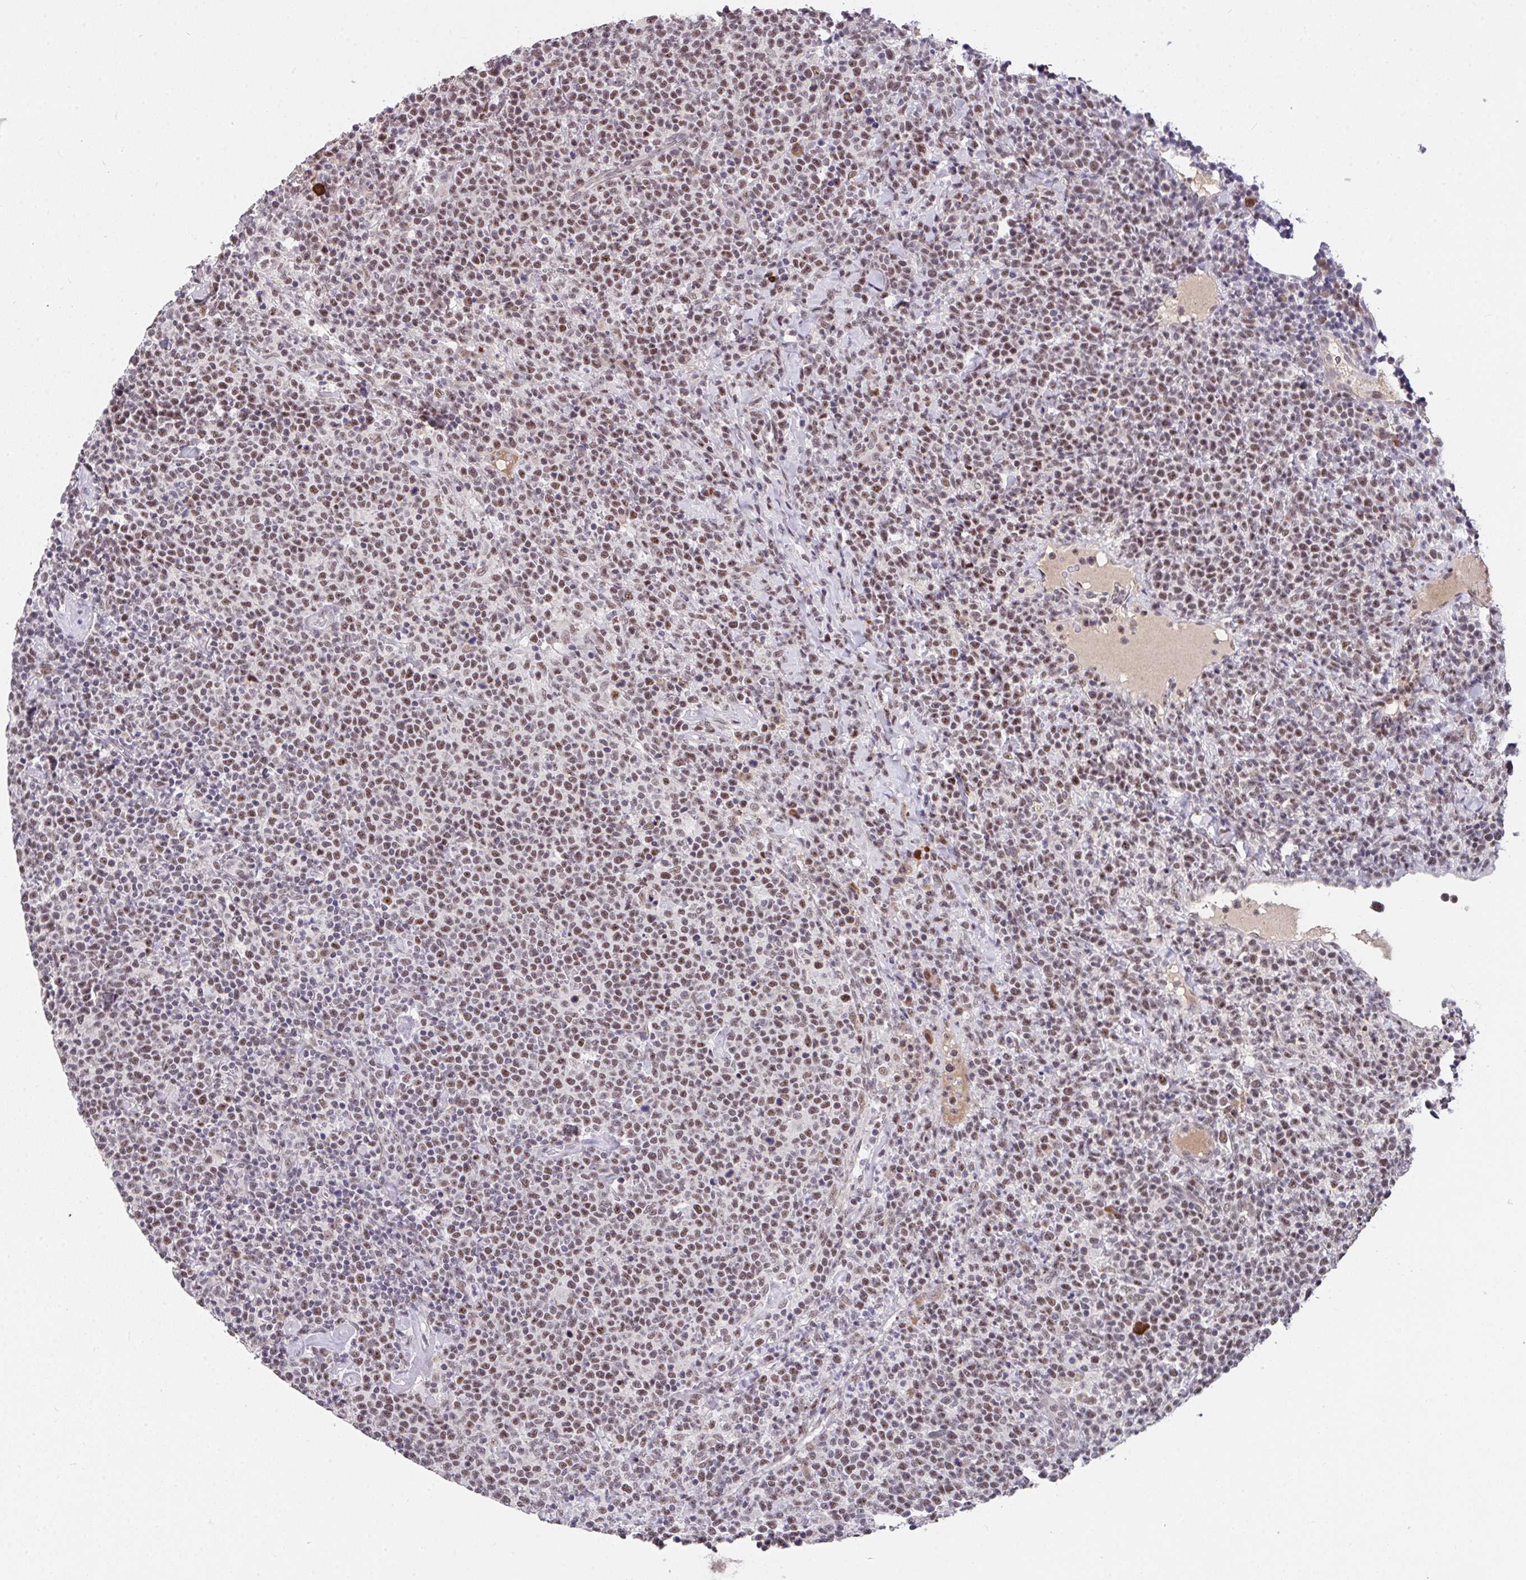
{"staining": {"intensity": "moderate", "quantity": "25%-75%", "location": "nuclear"}, "tissue": "lymphoma", "cell_type": "Tumor cells", "image_type": "cancer", "snomed": [{"axis": "morphology", "description": "Malignant lymphoma, non-Hodgkin's type, High grade"}, {"axis": "topography", "description": "Lymph node"}], "caption": "Immunohistochemistry (IHC) micrograph of human lymphoma stained for a protein (brown), which reveals medium levels of moderate nuclear staining in about 25%-75% of tumor cells.", "gene": "RBBP6", "patient": {"sex": "male", "age": 61}}